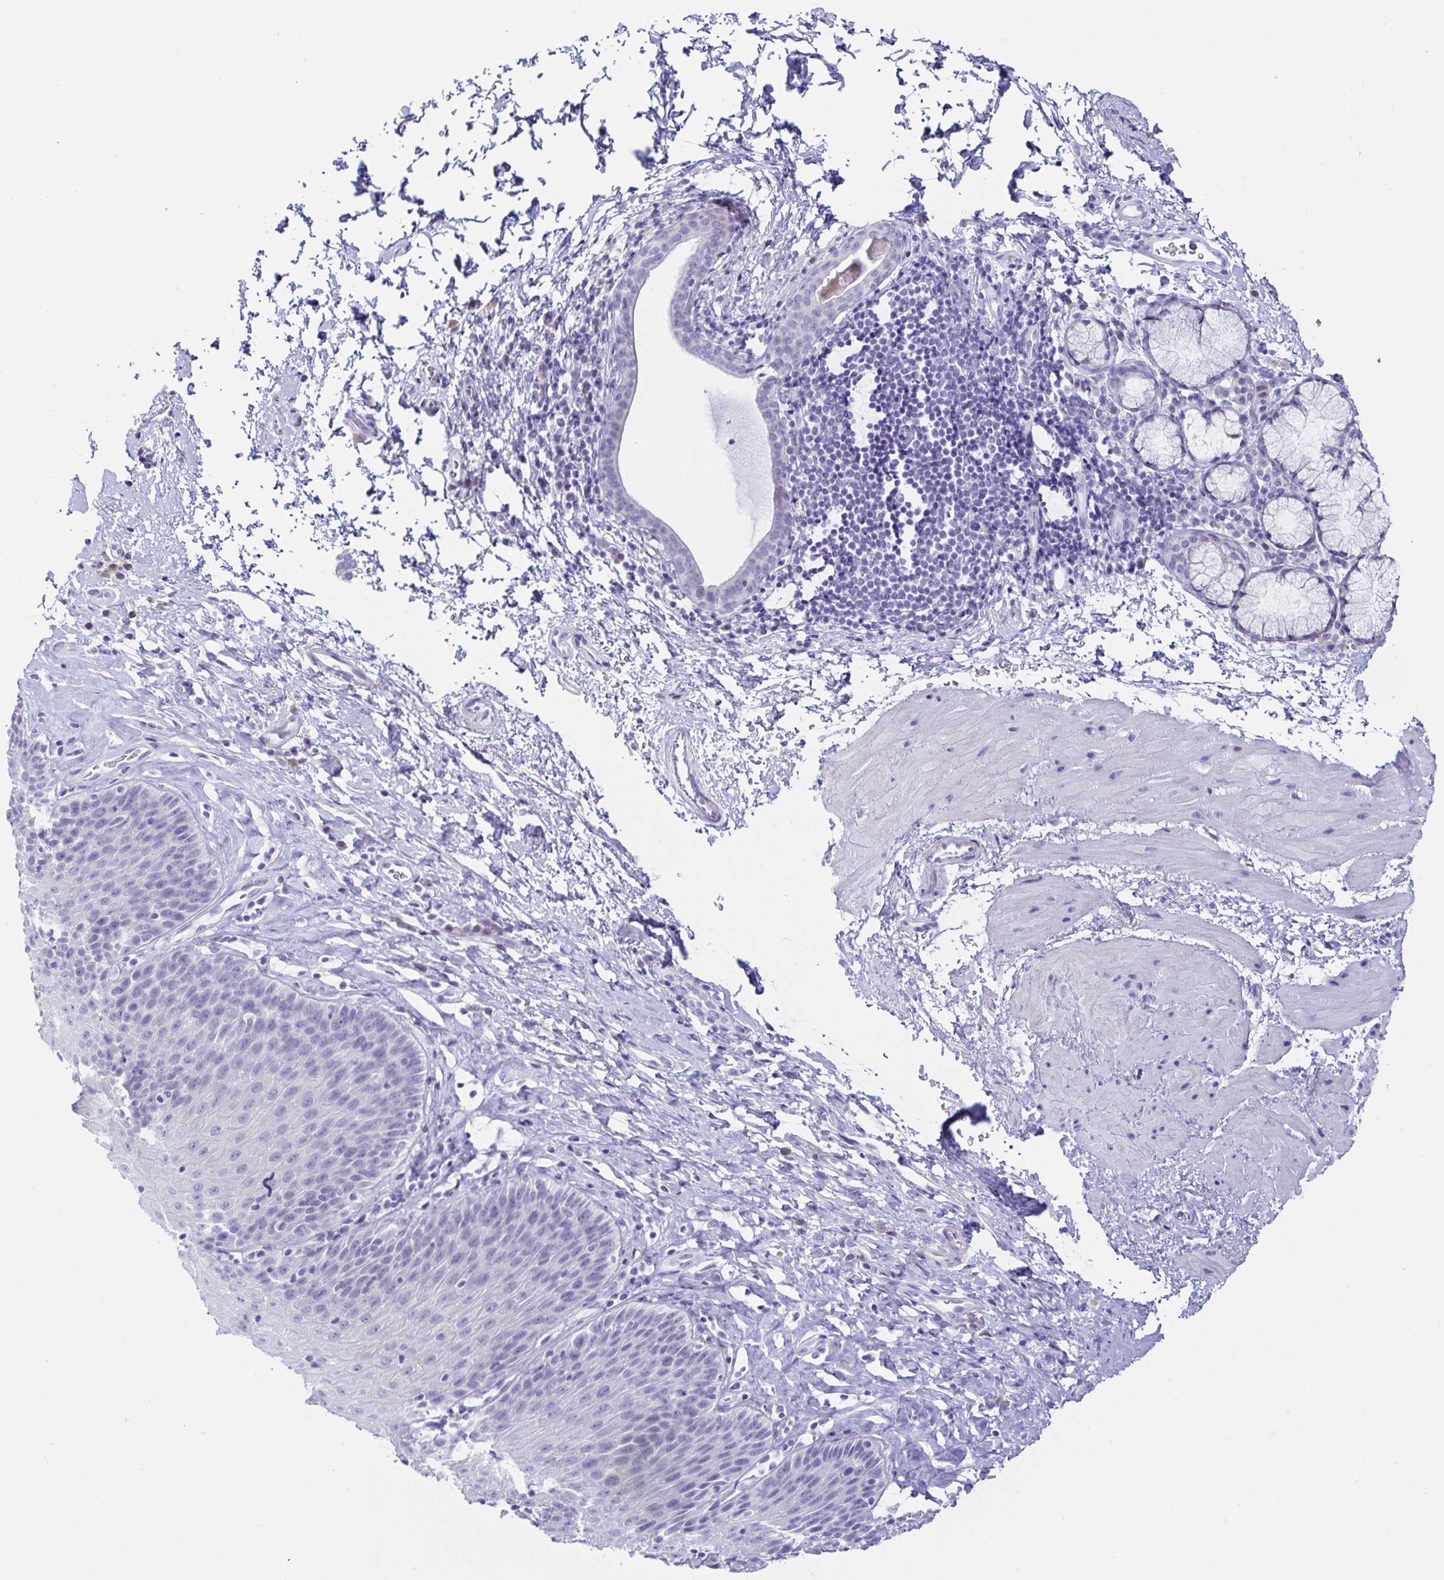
{"staining": {"intensity": "negative", "quantity": "none", "location": "none"}, "tissue": "esophagus", "cell_type": "Squamous epithelial cells", "image_type": "normal", "snomed": [{"axis": "morphology", "description": "Normal tissue, NOS"}, {"axis": "topography", "description": "Esophagus"}], "caption": "An immunohistochemistry histopathology image of unremarkable esophagus is shown. There is no staining in squamous epithelial cells of esophagus.", "gene": "C4orf17", "patient": {"sex": "female", "age": 61}}